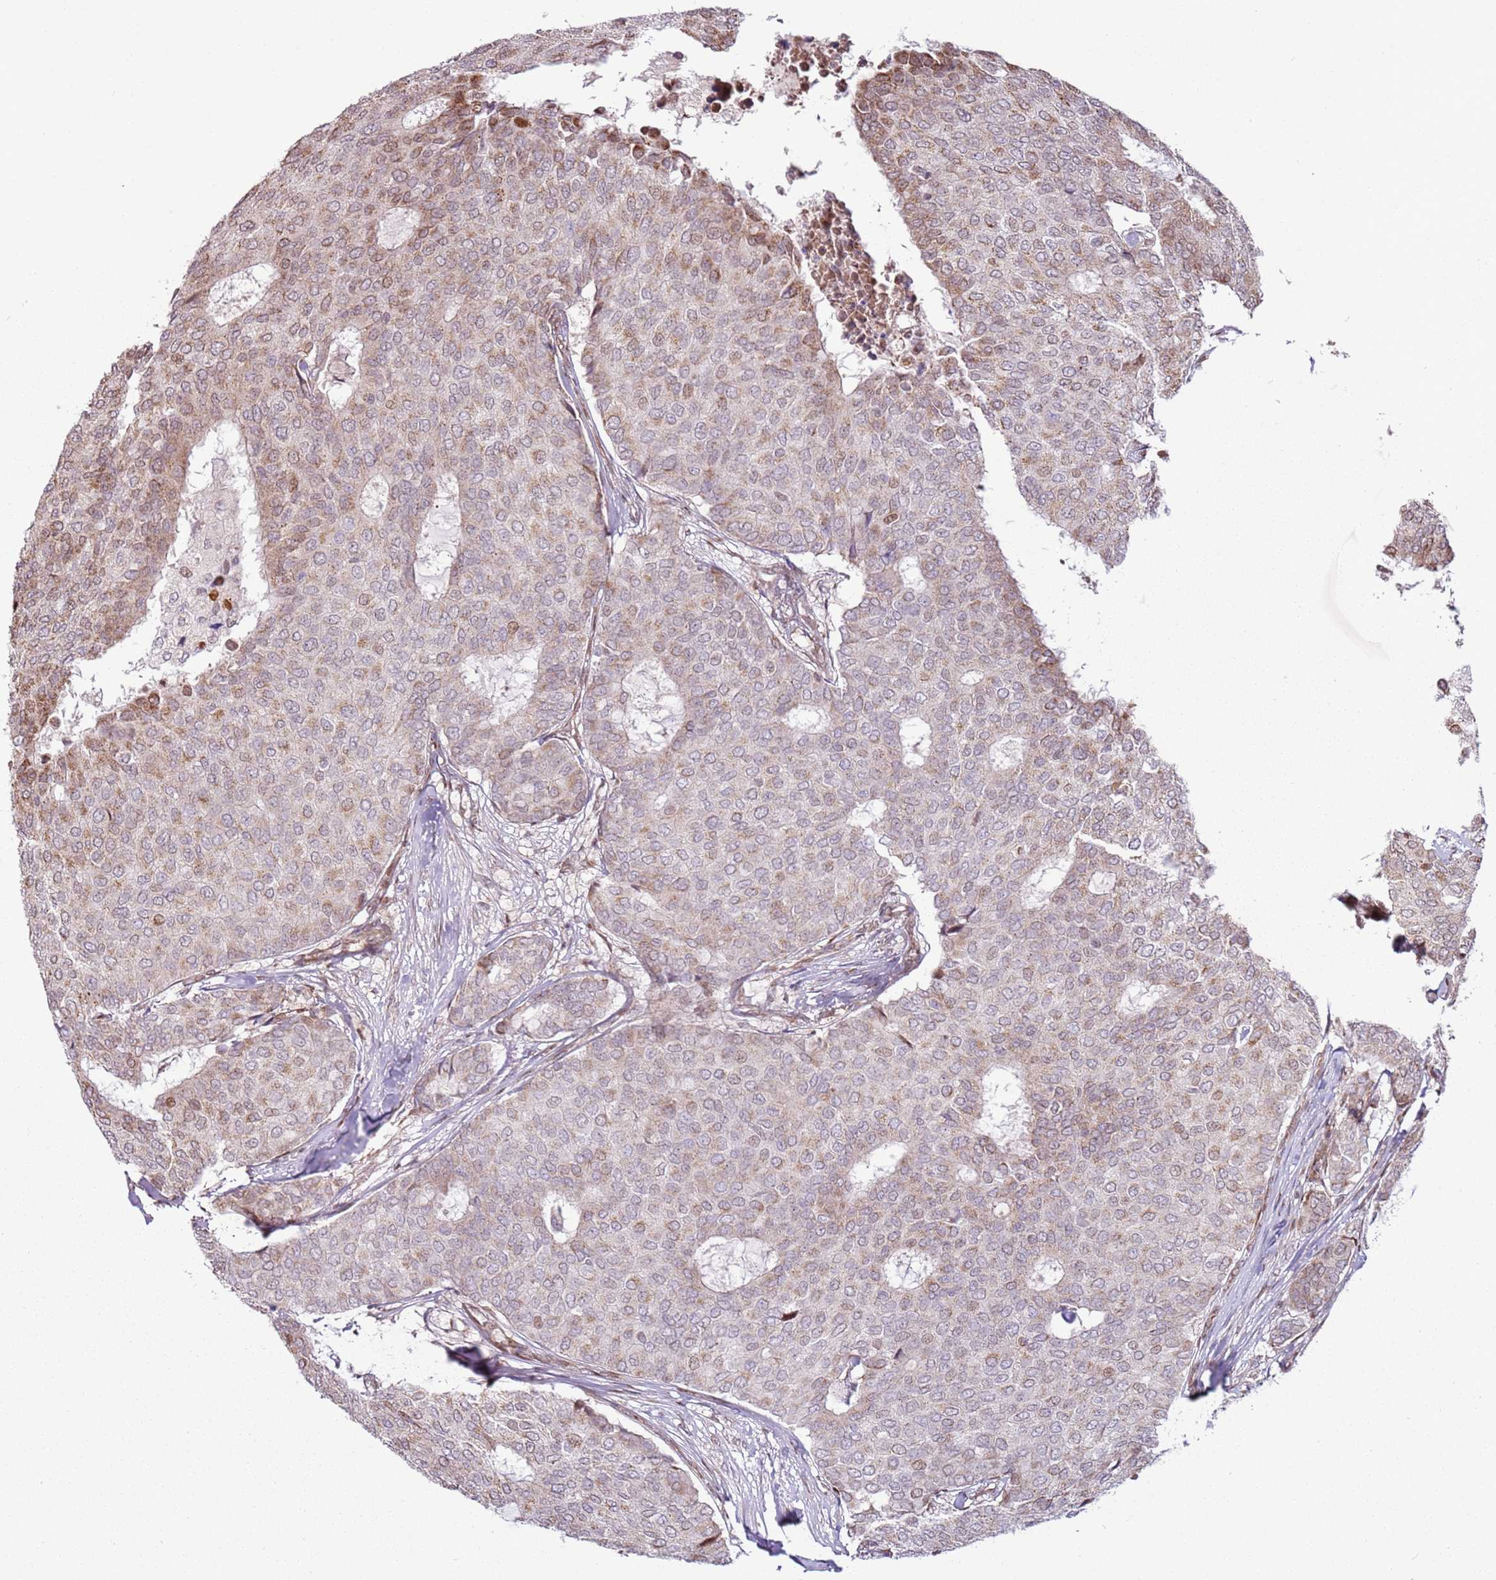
{"staining": {"intensity": "moderate", "quantity": "<25%", "location": "cytoplasmic/membranous,nuclear"}, "tissue": "breast cancer", "cell_type": "Tumor cells", "image_type": "cancer", "snomed": [{"axis": "morphology", "description": "Duct carcinoma"}, {"axis": "topography", "description": "Breast"}], "caption": "Tumor cells demonstrate low levels of moderate cytoplasmic/membranous and nuclear positivity in about <25% of cells in human intraductal carcinoma (breast). (DAB = brown stain, brightfield microscopy at high magnification).", "gene": "PCTP", "patient": {"sex": "female", "age": 75}}